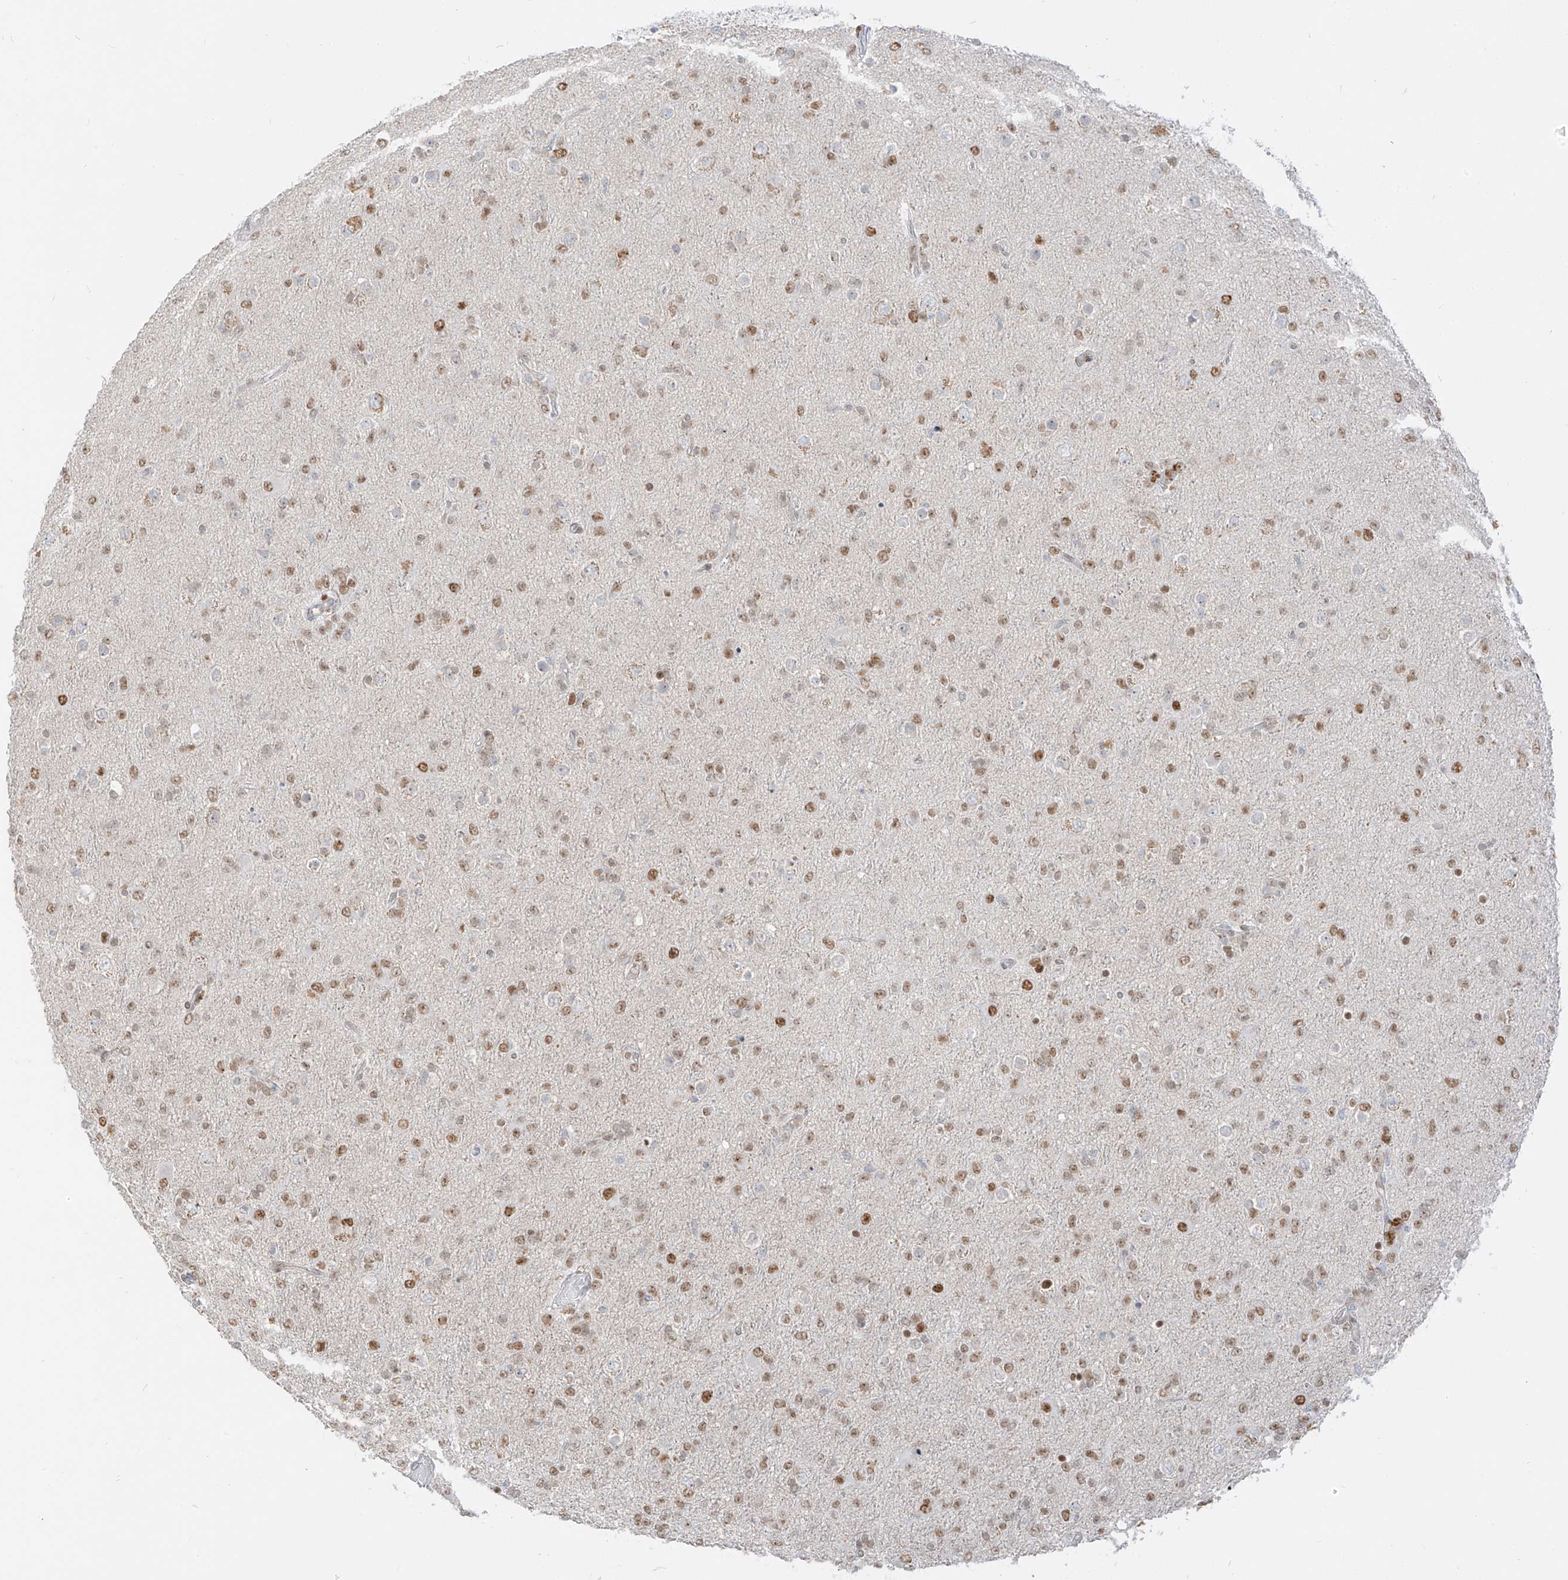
{"staining": {"intensity": "moderate", "quantity": "25%-75%", "location": "nuclear"}, "tissue": "glioma", "cell_type": "Tumor cells", "image_type": "cancer", "snomed": [{"axis": "morphology", "description": "Glioma, malignant, Low grade"}, {"axis": "topography", "description": "Brain"}], "caption": "Immunohistochemistry (IHC) image of neoplastic tissue: human malignant glioma (low-grade) stained using IHC displays medium levels of moderate protein expression localized specifically in the nuclear of tumor cells, appearing as a nuclear brown color.", "gene": "ZNF774", "patient": {"sex": "male", "age": 65}}